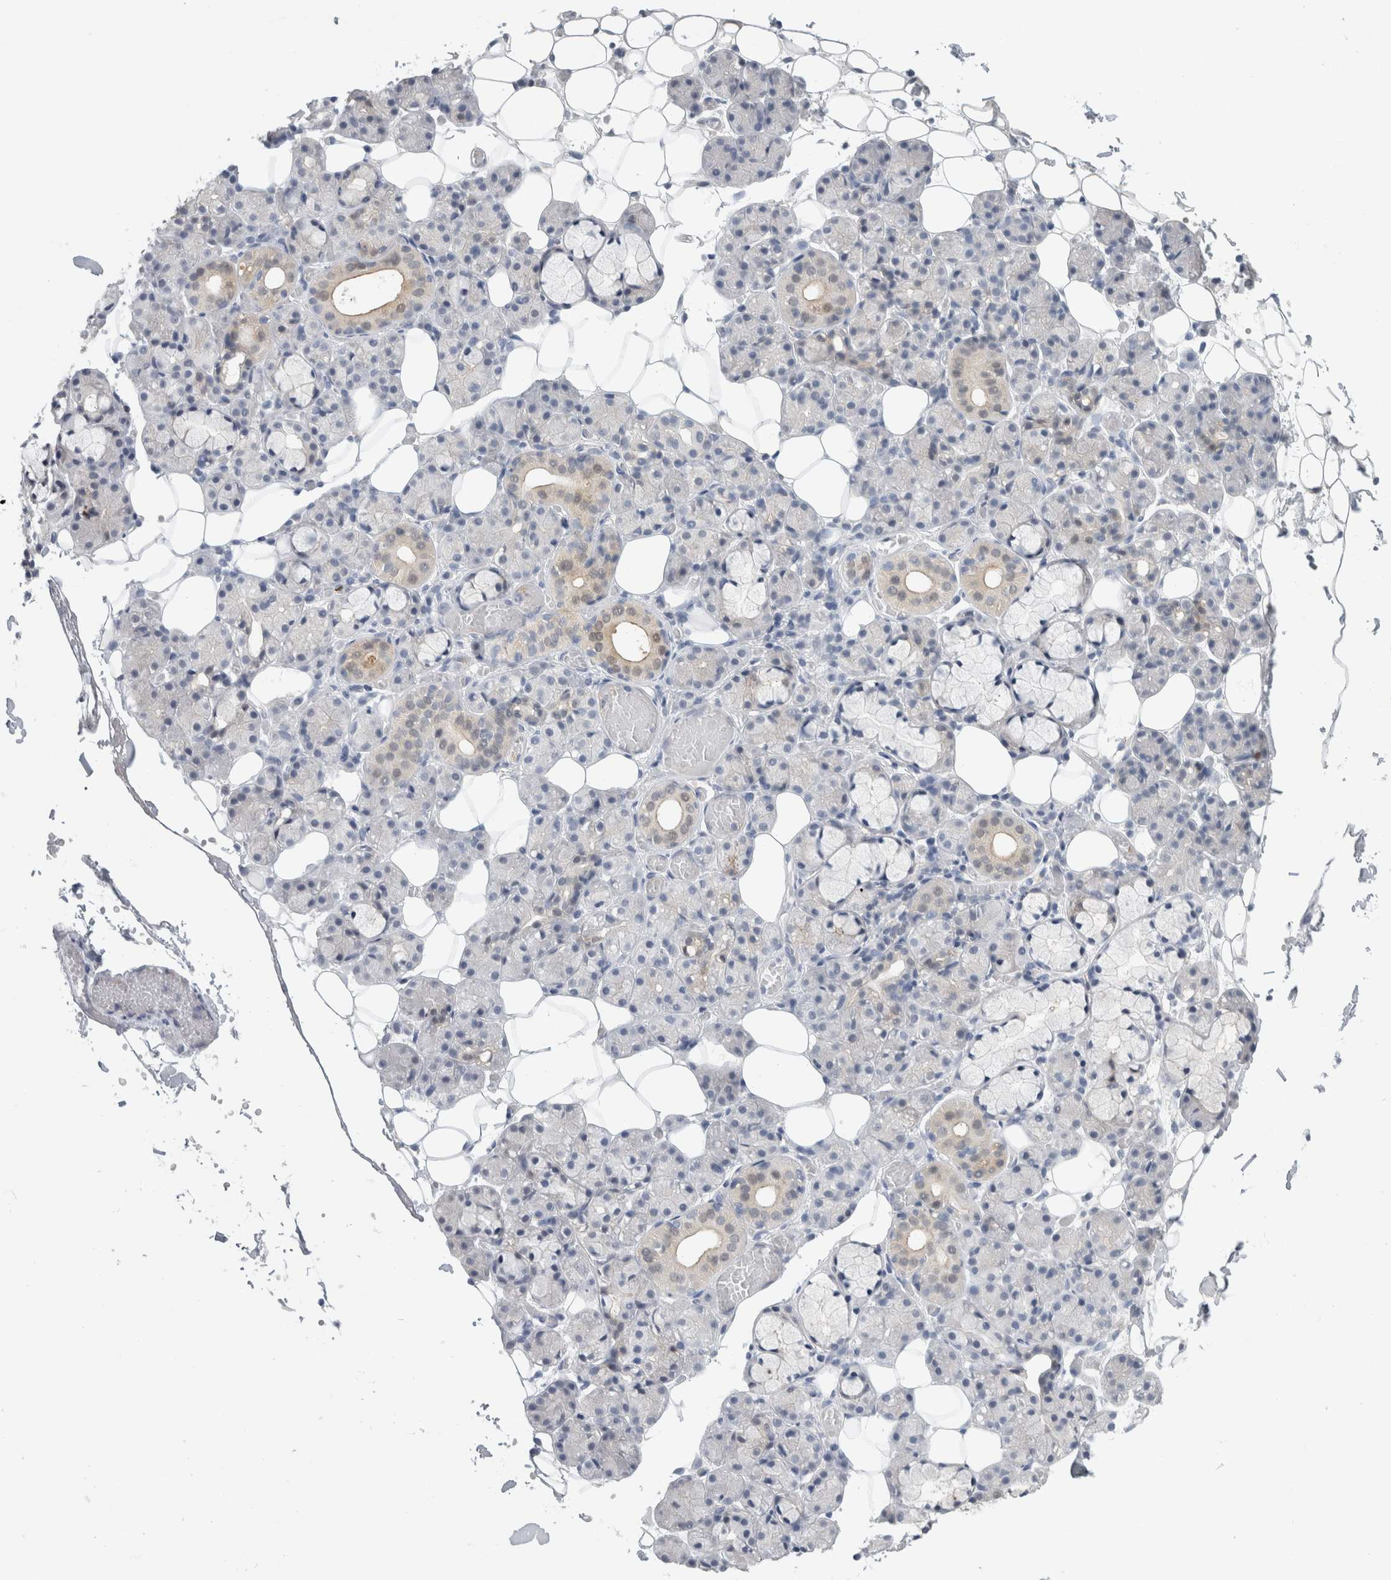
{"staining": {"intensity": "moderate", "quantity": "<25%", "location": "cytoplasmic/membranous,nuclear"}, "tissue": "salivary gland", "cell_type": "Glandular cells", "image_type": "normal", "snomed": [{"axis": "morphology", "description": "Normal tissue, NOS"}, {"axis": "topography", "description": "Salivary gland"}], "caption": "This is an image of IHC staining of benign salivary gland, which shows moderate positivity in the cytoplasmic/membranous,nuclear of glandular cells.", "gene": "CASP6", "patient": {"sex": "male", "age": 63}}